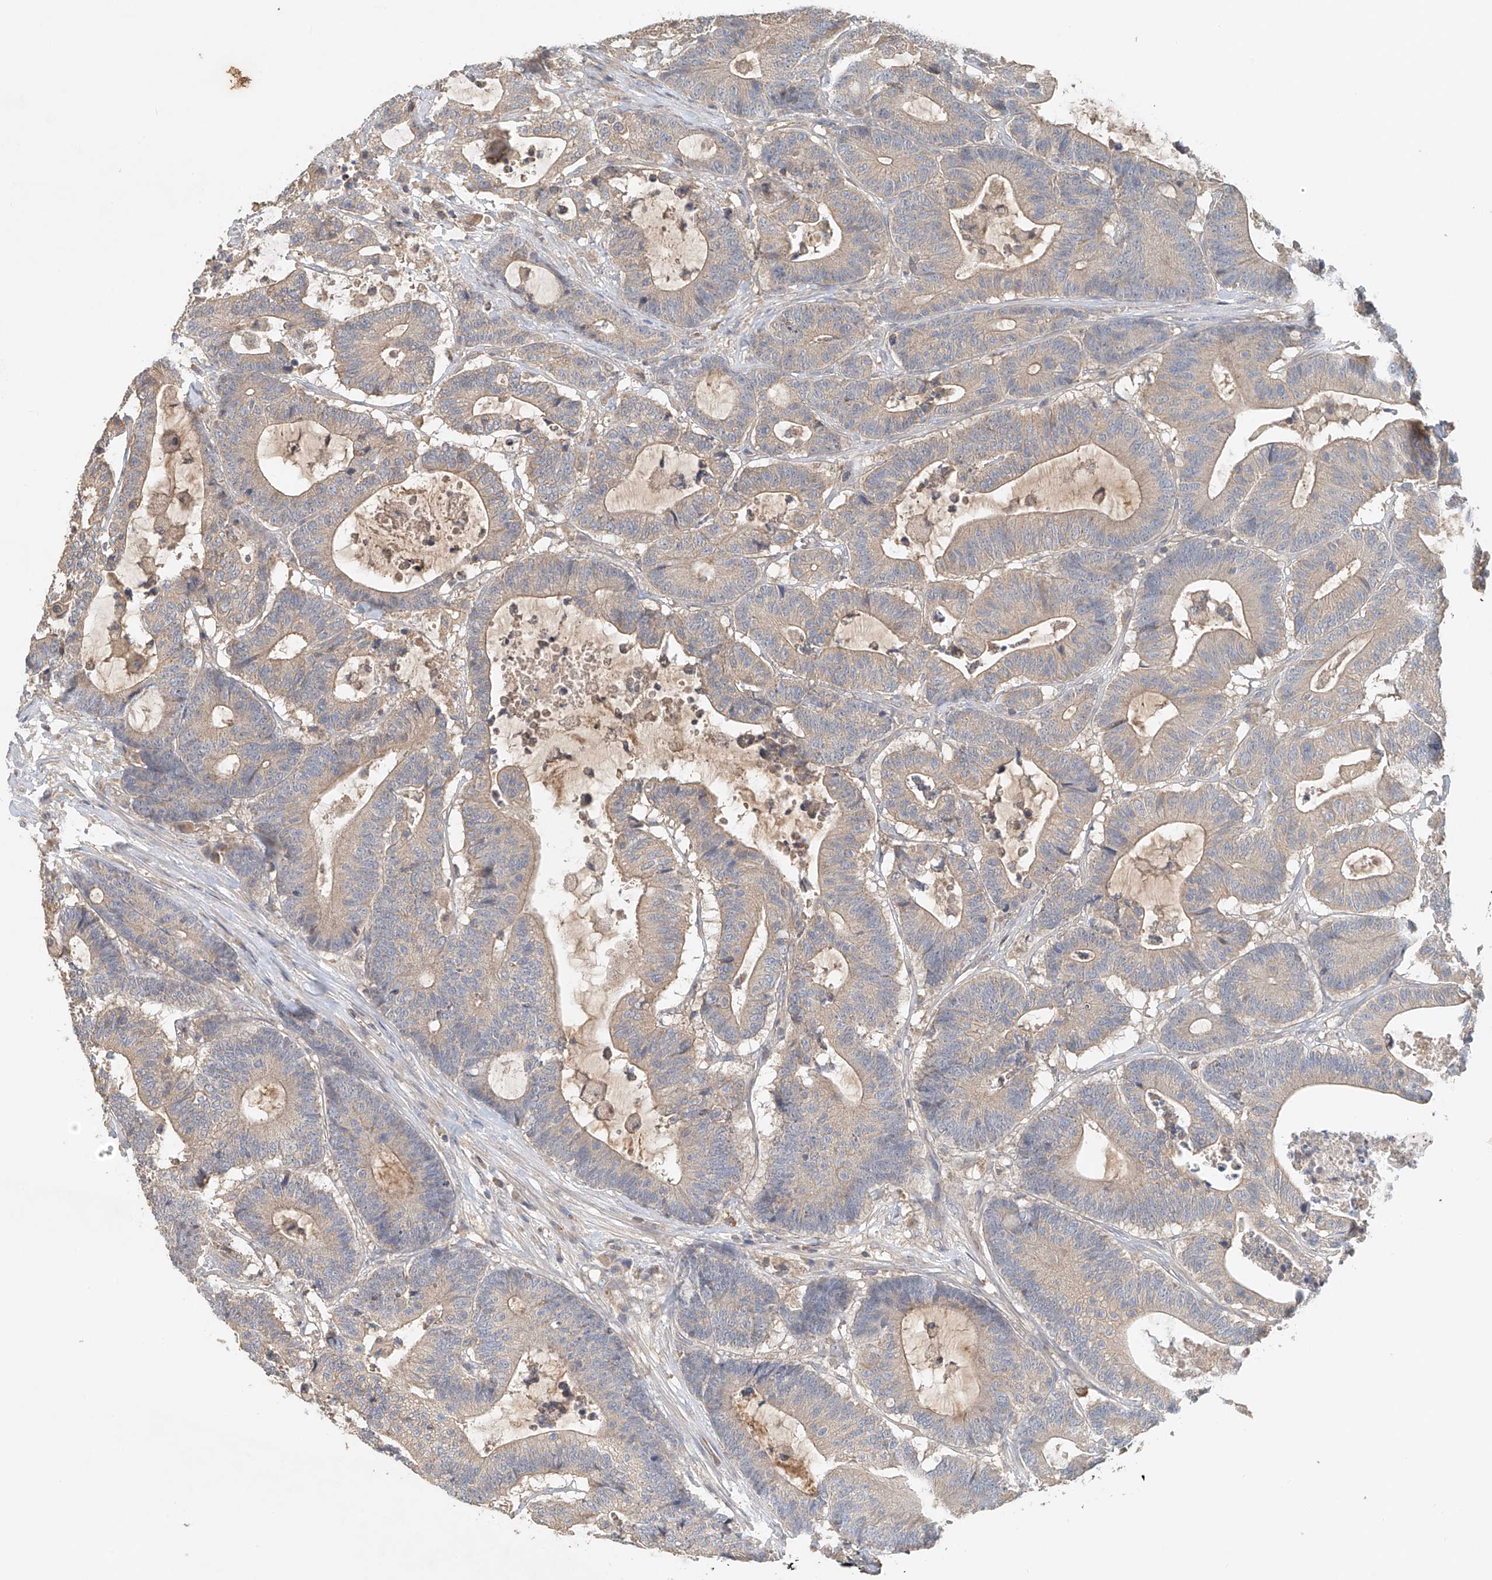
{"staining": {"intensity": "weak", "quantity": "25%-75%", "location": "cytoplasmic/membranous"}, "tissue": "colorectal cancer", "cell_type": "Tumor cells", "image_type": "cancer", "snomed": [{"axis": "morphology", "description": "Adenocarcinoma, NOS"}, {"axis": "topography", "description": "Colon"}], "caption": "High-magnification brightfield microscopy of colorectal cancer (adenocarcinoma) stained with DAB (brown) and counterstained with hematoxylin (blue). tumor cells exhibit weak cytoplasmic/membranous expression is seen in approximately25%-75% of cells.", "gene": "GNB1L", "patient": {"sex": "female", "age": 84}}